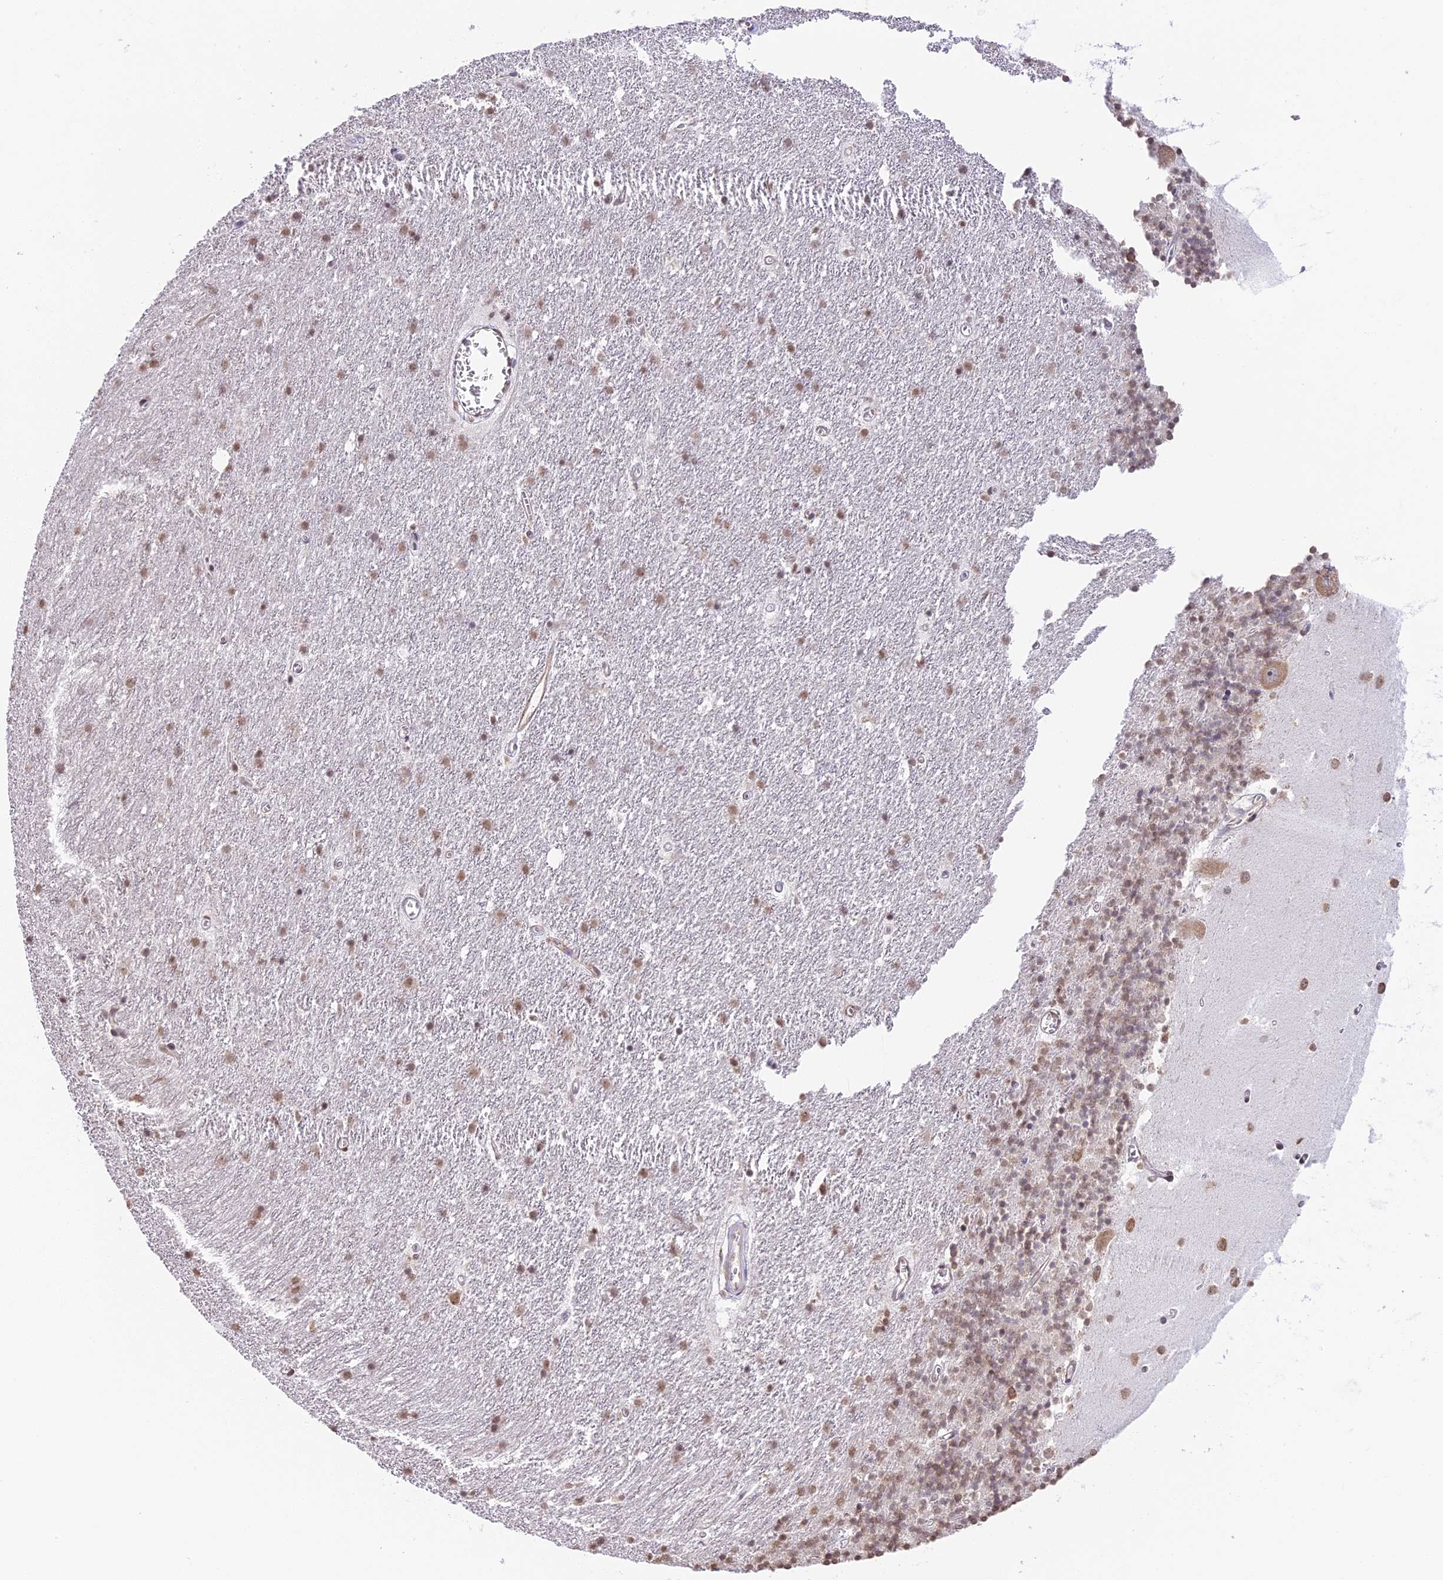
{"staining": {"intensity": "moderate", "quantity": "25%-75%", "location": "cytoplasmic/membranous,nuclear"}, "tissue": "cerebellum", "cell_type": "Cells in granular layer", "image_type": "normal", "snomed": [{"axis": "morphology", "description": "Normal tissue, NOS"}, {"axis": "topography", "description": "Cerebellum"}], "caption": "Cerebellum stained for a protein (brown) shows moderate cytoplasmic/membranous,nuclear positive staining in approximately 25%-75% of cells in granular layer.", "gene": "HEATR5B", "patient": {"sex": "male", "age": 54}}